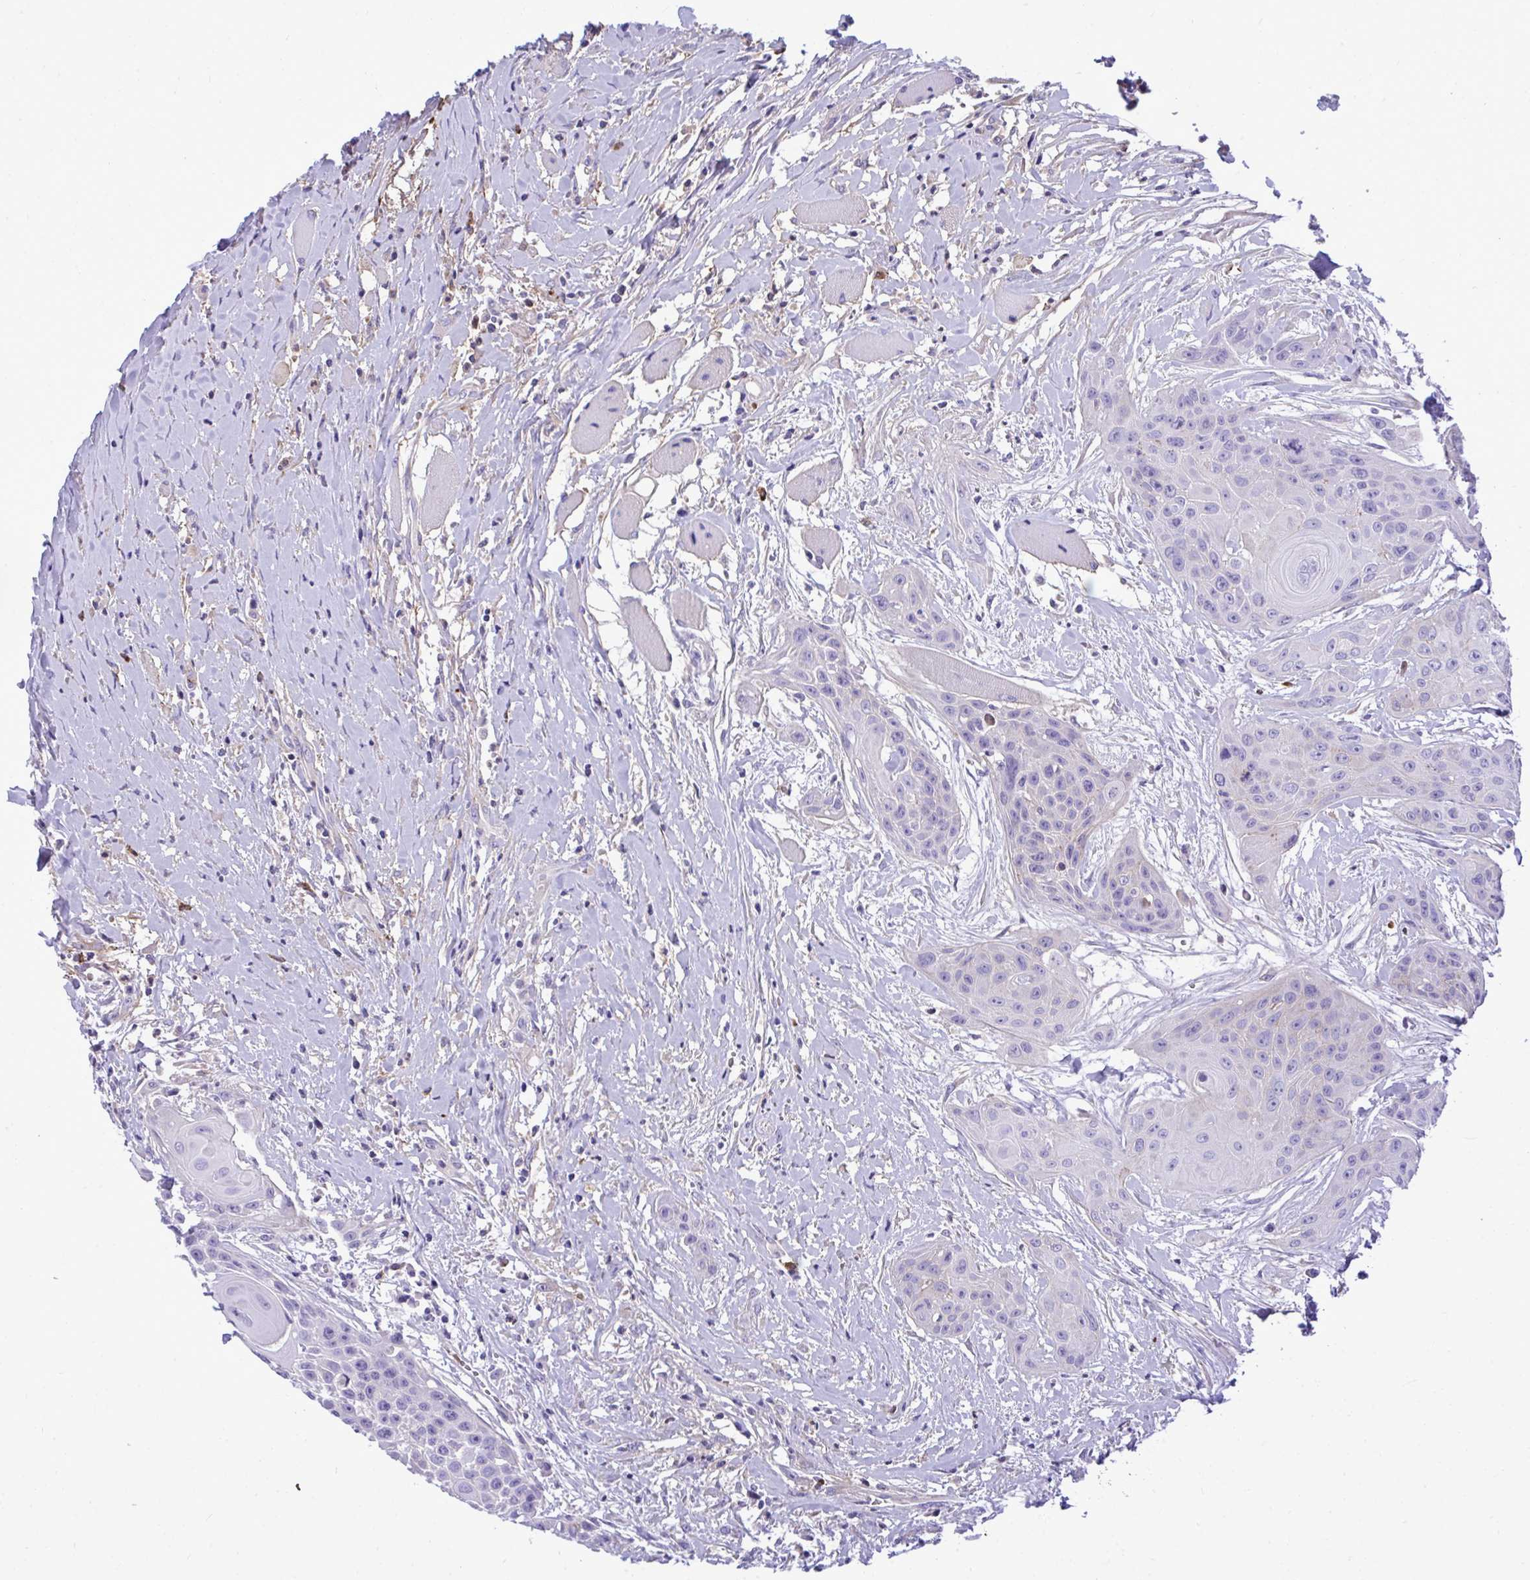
{"staining": {"intensity": "moderate", "quantity": "<25%", "location": "cytoplasmic/membranous"}, "tissue": "head and neck cancer", "cell_type": "Tumor cells", "image_type": "cancer", "snomed": [{"axis": "morphology", "description": "Squamous cell carcinoma, NOS"}, {"axis": "topography", "description": "Head-Neck"}], "caption": "Head and neck cancer stained with a protein marker demonstrates moderate staining in tumor cells.", "gene": "HRG", "patient": {"sex": "female", "age": 73}}